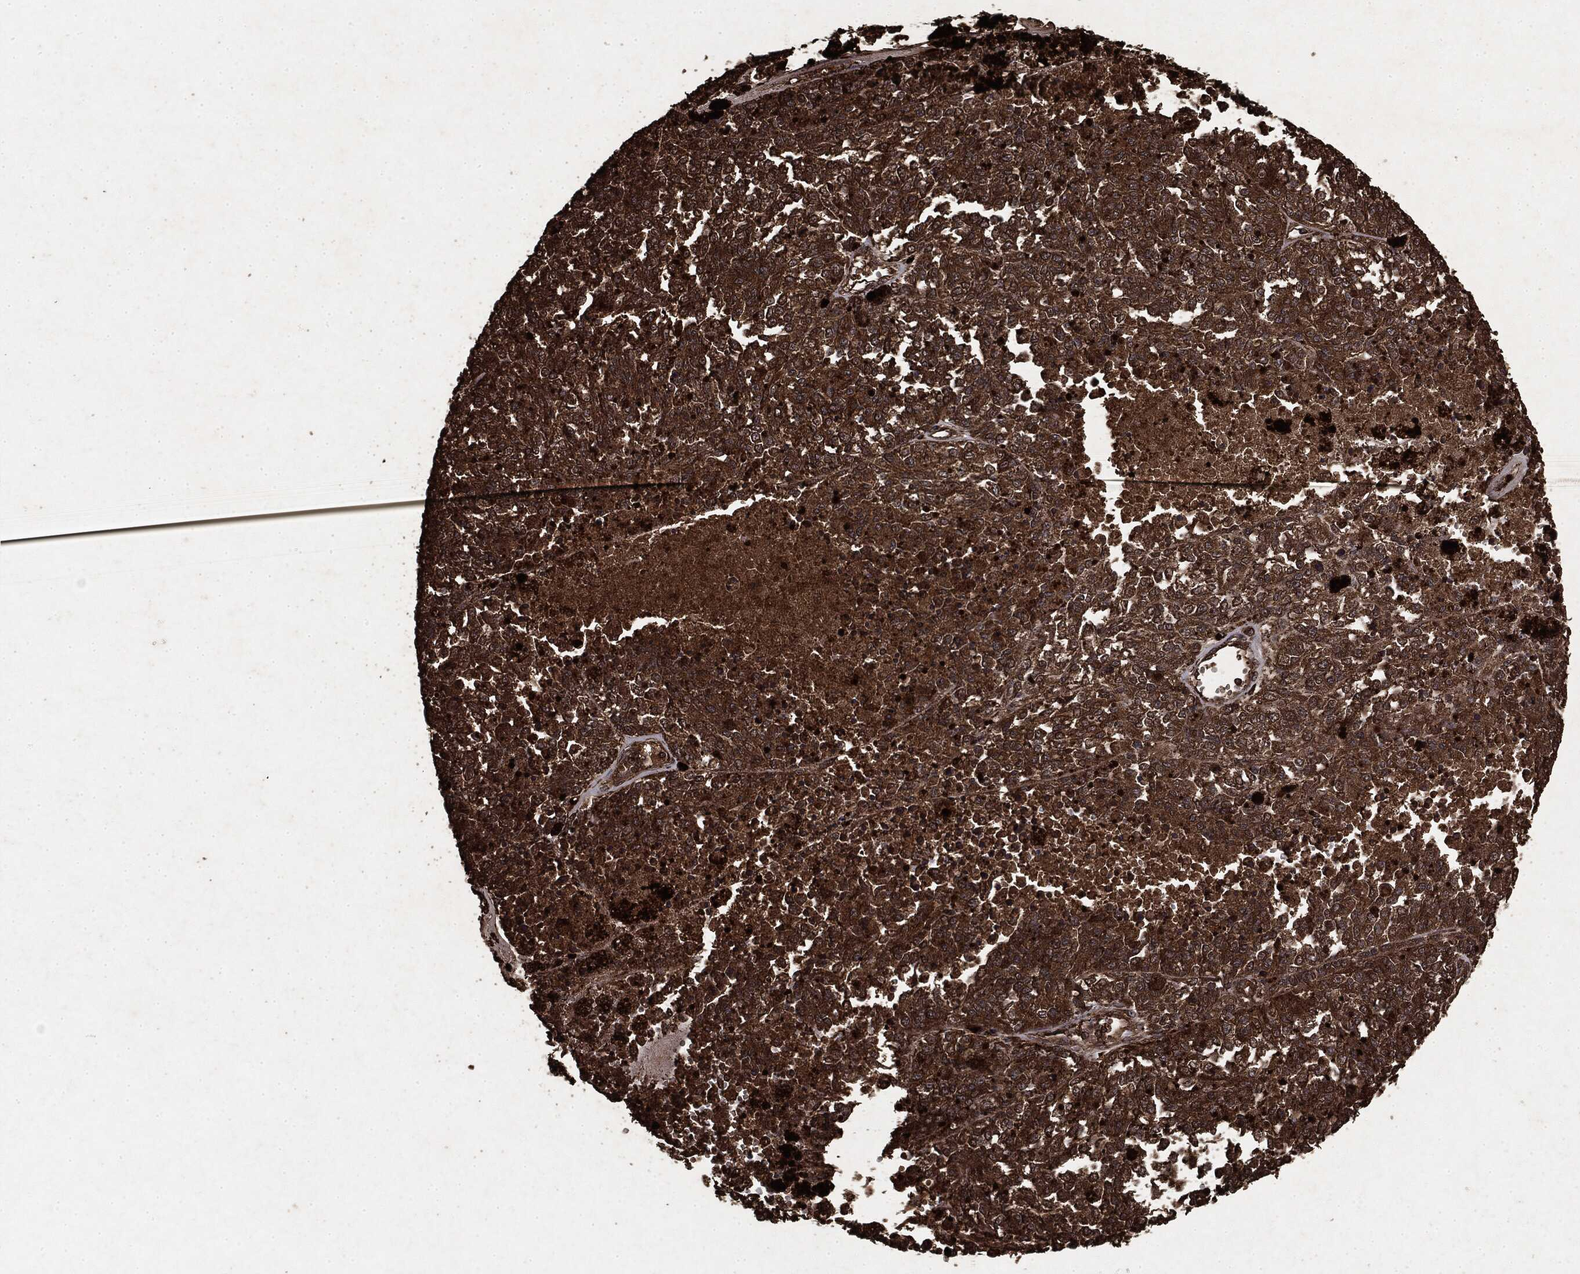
{"staining": {"intensity": "strong", "quantity": ">75%", "location": "cytoplasmic/membranous"}, "tissue": "melanoma", "cell_type": "Tumor cells", "image_type": "cancer", "snomed": [{"axis": "morphology", "description": "Malignant melanoma, Metastatic site"}, {"axis": "topography", "description": "Lymph node"}], "caption": "DAB (3,3'-diaminobenzidine) immunohistochemical staining of melanoma reveals strong cytoplasmic/membranous protein expression in approximately >75% of tumor cells.", "gene": "ARAF", "patient": {"sex": "female", "age": 64}}